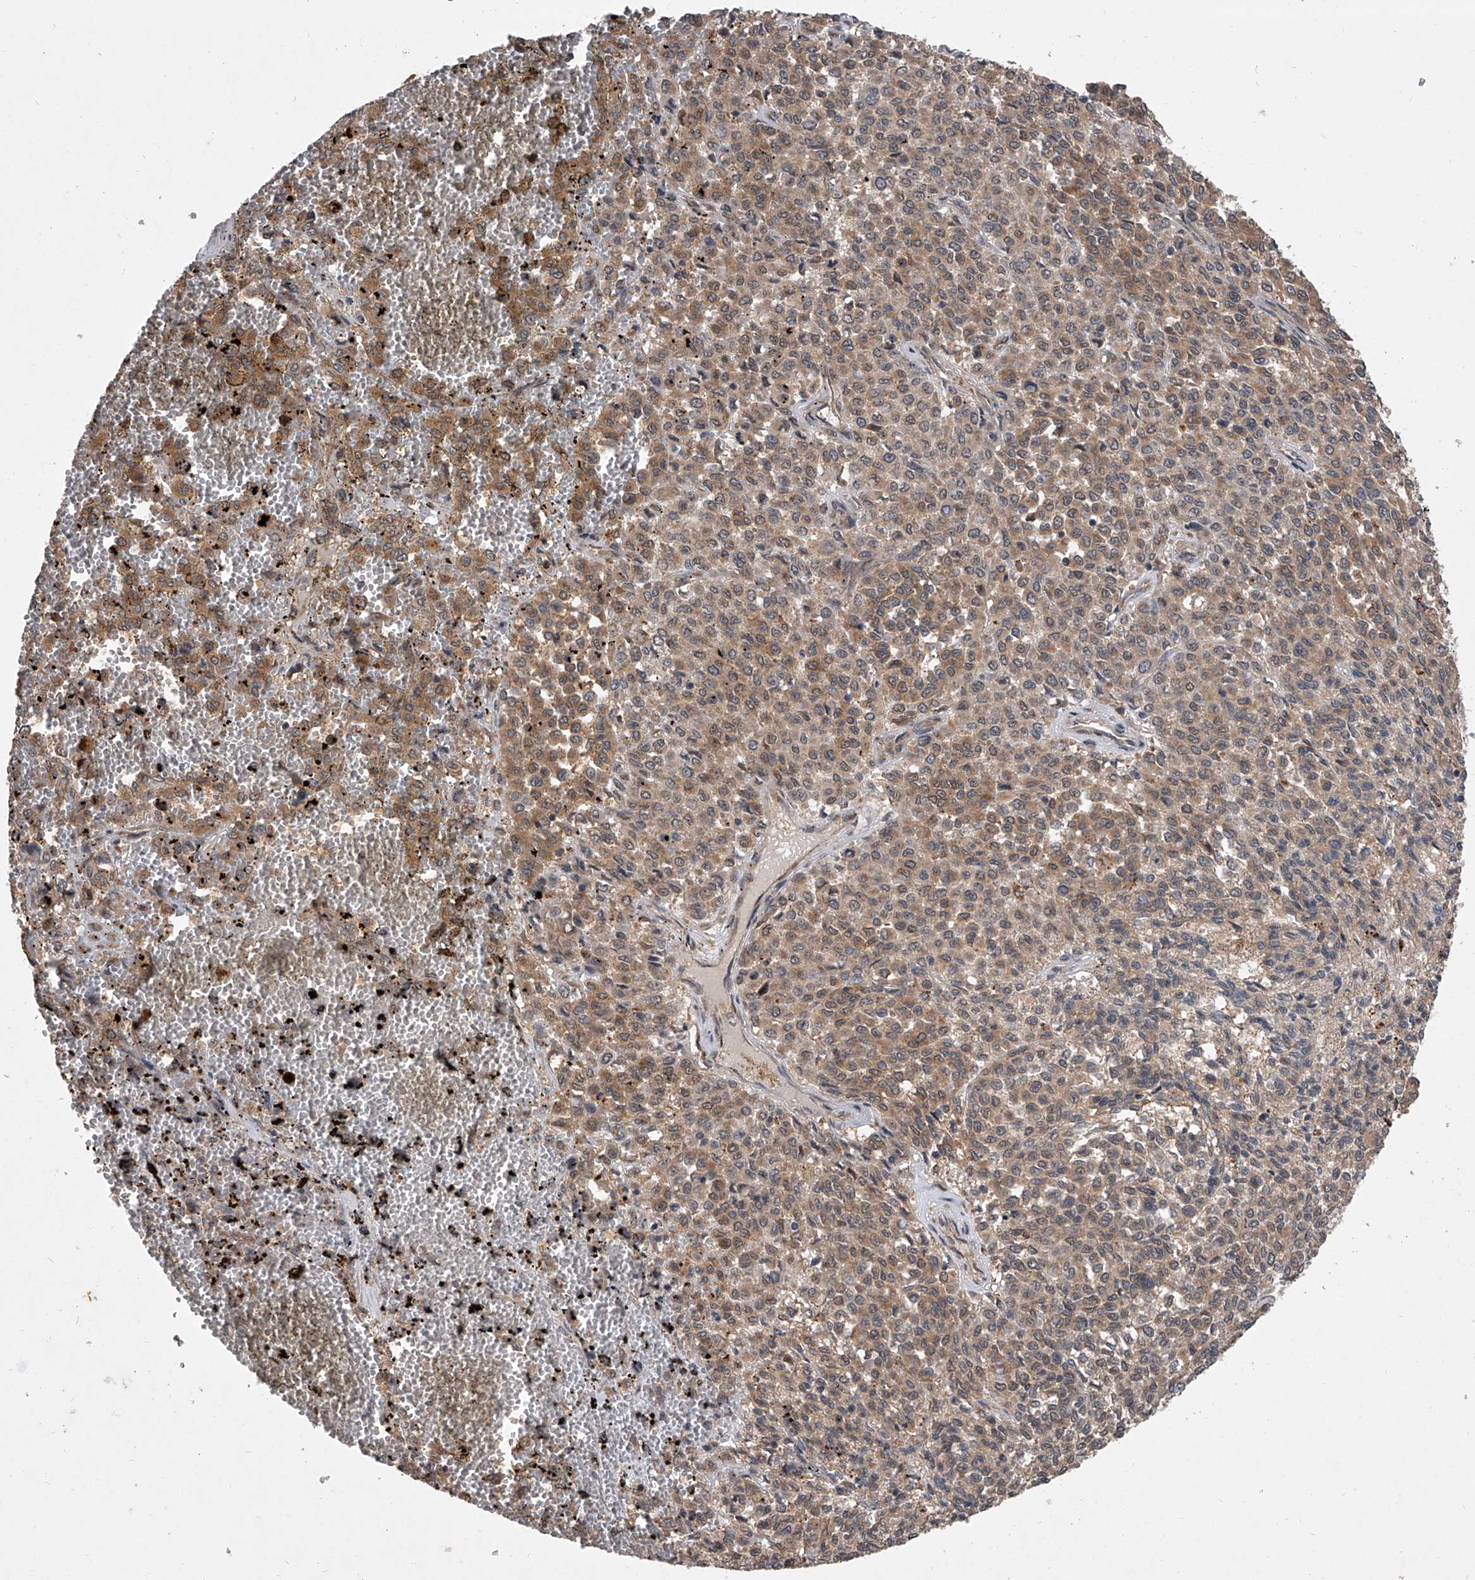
{"staining": {"intensity": "moderate", "quantity": ">75%", "location": "cytoplasmic/membranous"}, "tissue": "melanoma", "cell_type": "Tumor cells", "image_type": "cancer", "snomed": [{"axis": "morphology", "description": "Malignant melanoma, Metastatic site"}, {"axis": "topography", "description": "Pancreas"}], "caption": "Melanoma was stained to show a protein in brown. There is medium levels of moderate cytoplasmic/membranous staining in approximately >75% of tumor cells.", "gene": "GEMIN8", "patient": {"sex": "female", "age": 30}}